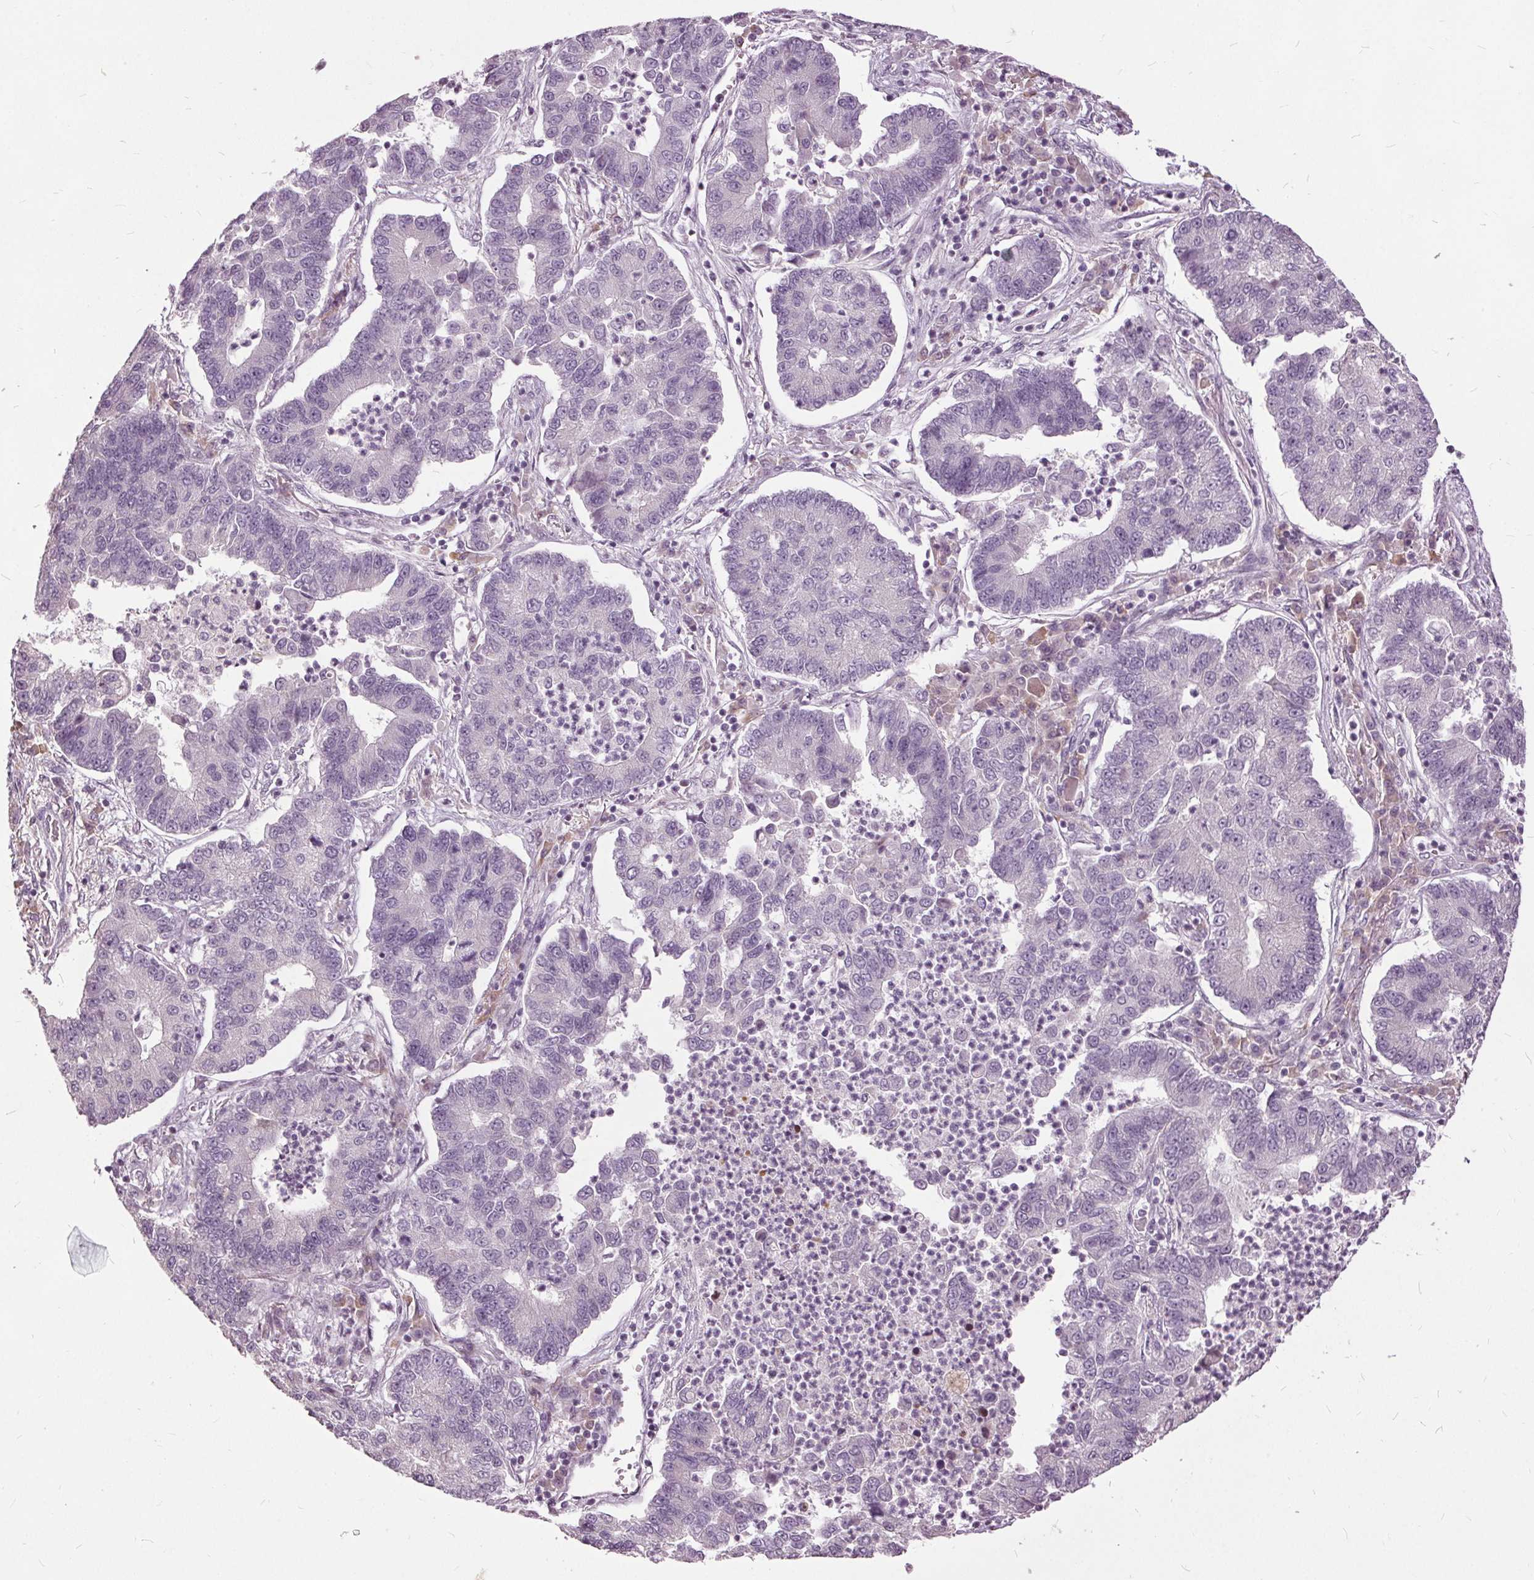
{"staining": {"intensity": "negative", "quantity": "none", "location": "none"}, "tissue": "lung cancer", "cell_type": "Tumor cells", "image_type": "cancer", "snomed": [{"axis": "morphology", "description": "Adenocarcinoma, NOS"}, {"axis": "topography", "description": "Lung"}], "caption": "IHC of human adenocarcinoma (lung) exhibits no positivity in tumor cells.", "gene": "CXCL16", "patient": {"sex": "female", "age": 57}}